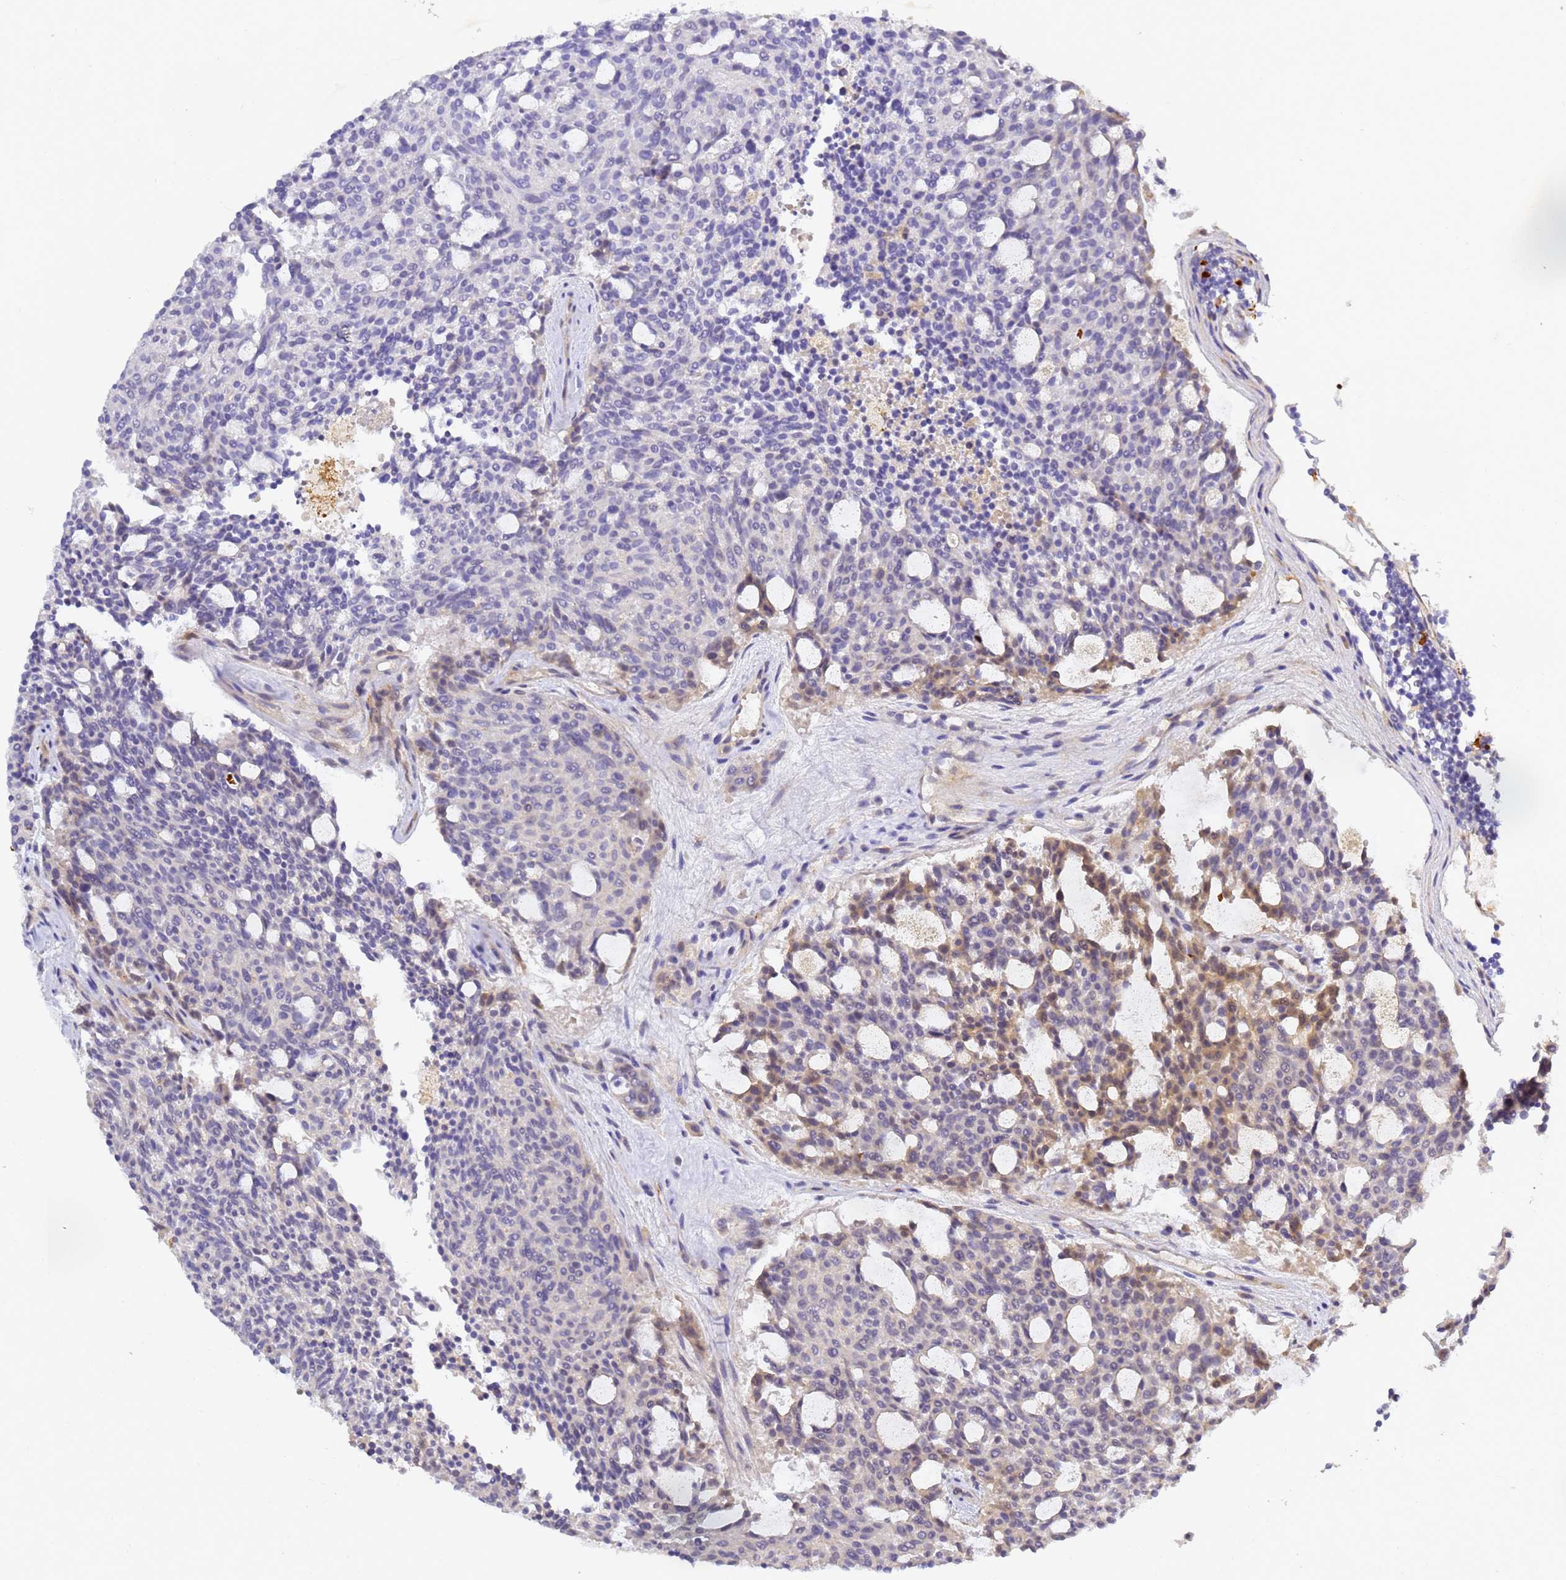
{"staining": {"intensity": "moderate", "quantity": "<25%", "location": "cytoplasmic/membranous"}, "tissue": "carcinoid", "cell_type": "Tumor cells", "image_type": "cancer", "snomed": [{"axis": "morphology", "description": "Carcinoid, malignant, NOS"}, {"axis": "topography", "description": "Pancreas"}], "caption": "This photomicrograph displays immunohistochemistry (IHC) staining of human carcinoid, with low moderate cytoplasmic/membranous expression in about <25% of tumor cells.", "gene": "CFH", "patient": {"sex": "female", "age": 54}}